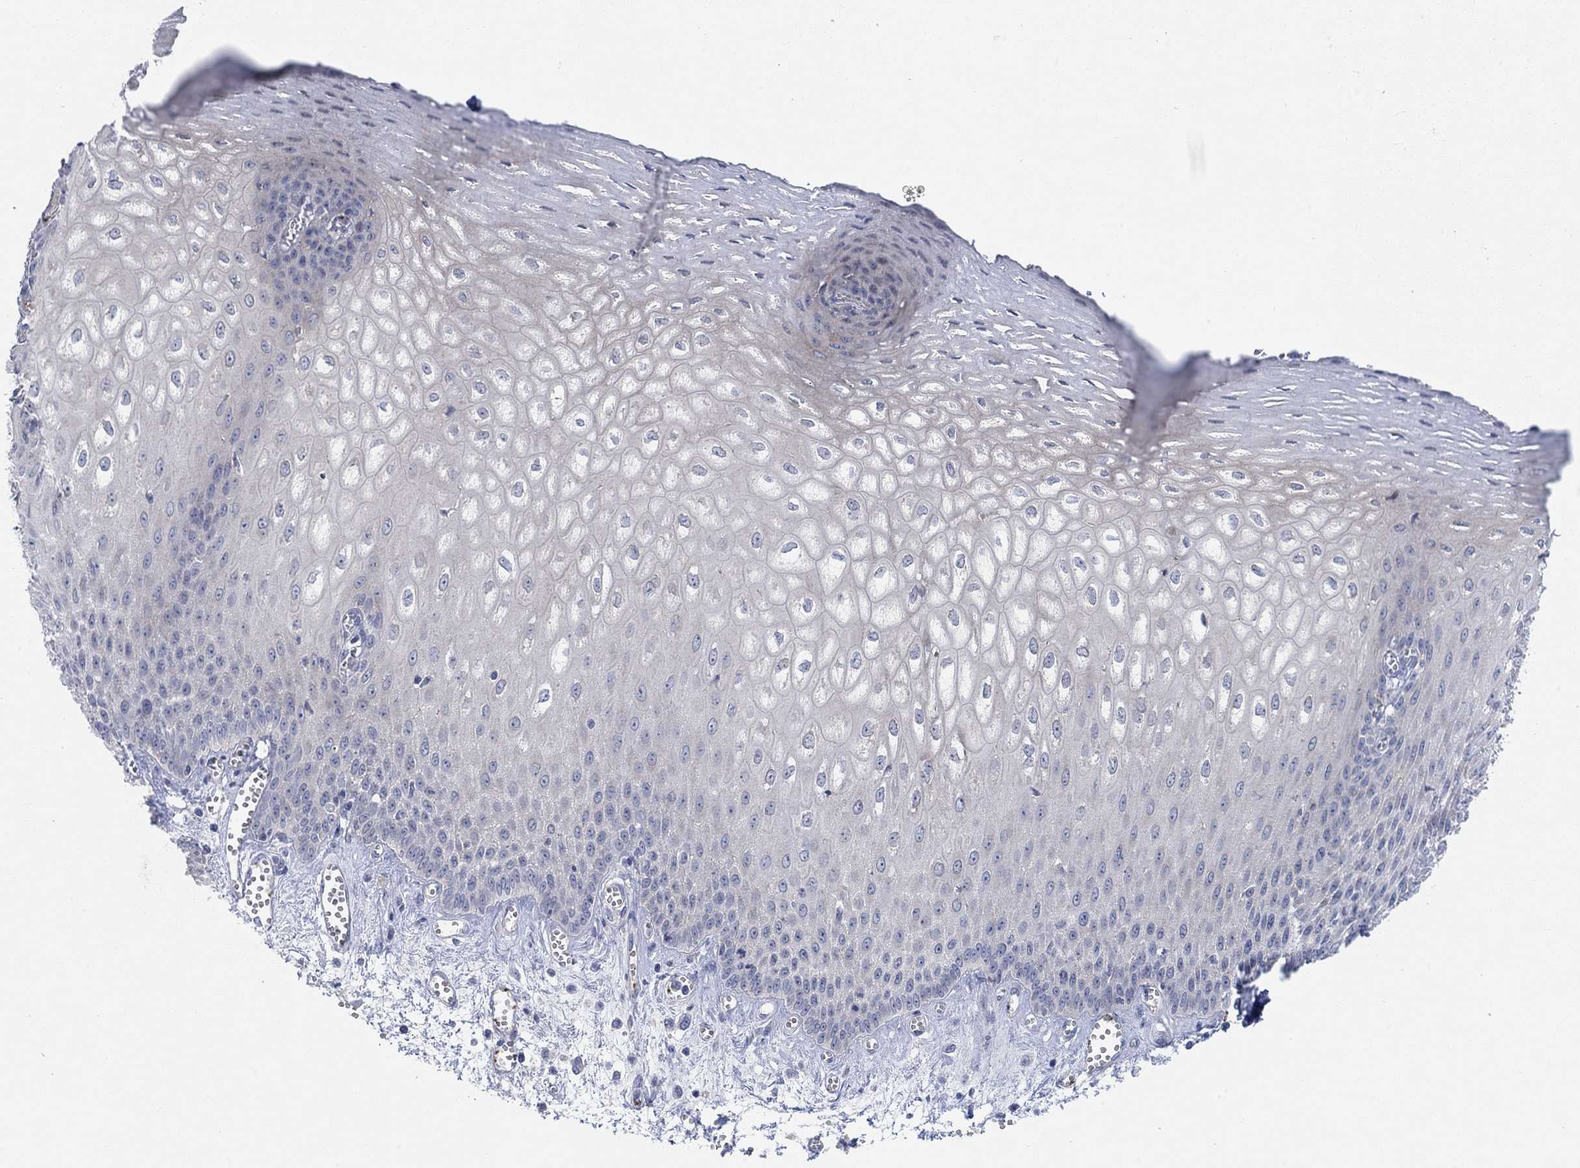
{"staining": {"intensity": "negative", "quantity": "none", "location": "none"}, "tissue": "esophagus", "cell_type": "Squamous epithelial cells", "image_type": "normal", "snomed": [{"axis": "morphology", "description": "Normal tissue, NOS"}, {"axis": "topography", "description": "Esophagus"}], "caption": "Immunohistochemical staining of unremarkable human esophagus shows no significant expression in squamous epithelial cells.", "gene": "PMFBP1", "patient": {"sex": "male", "age": 58}}